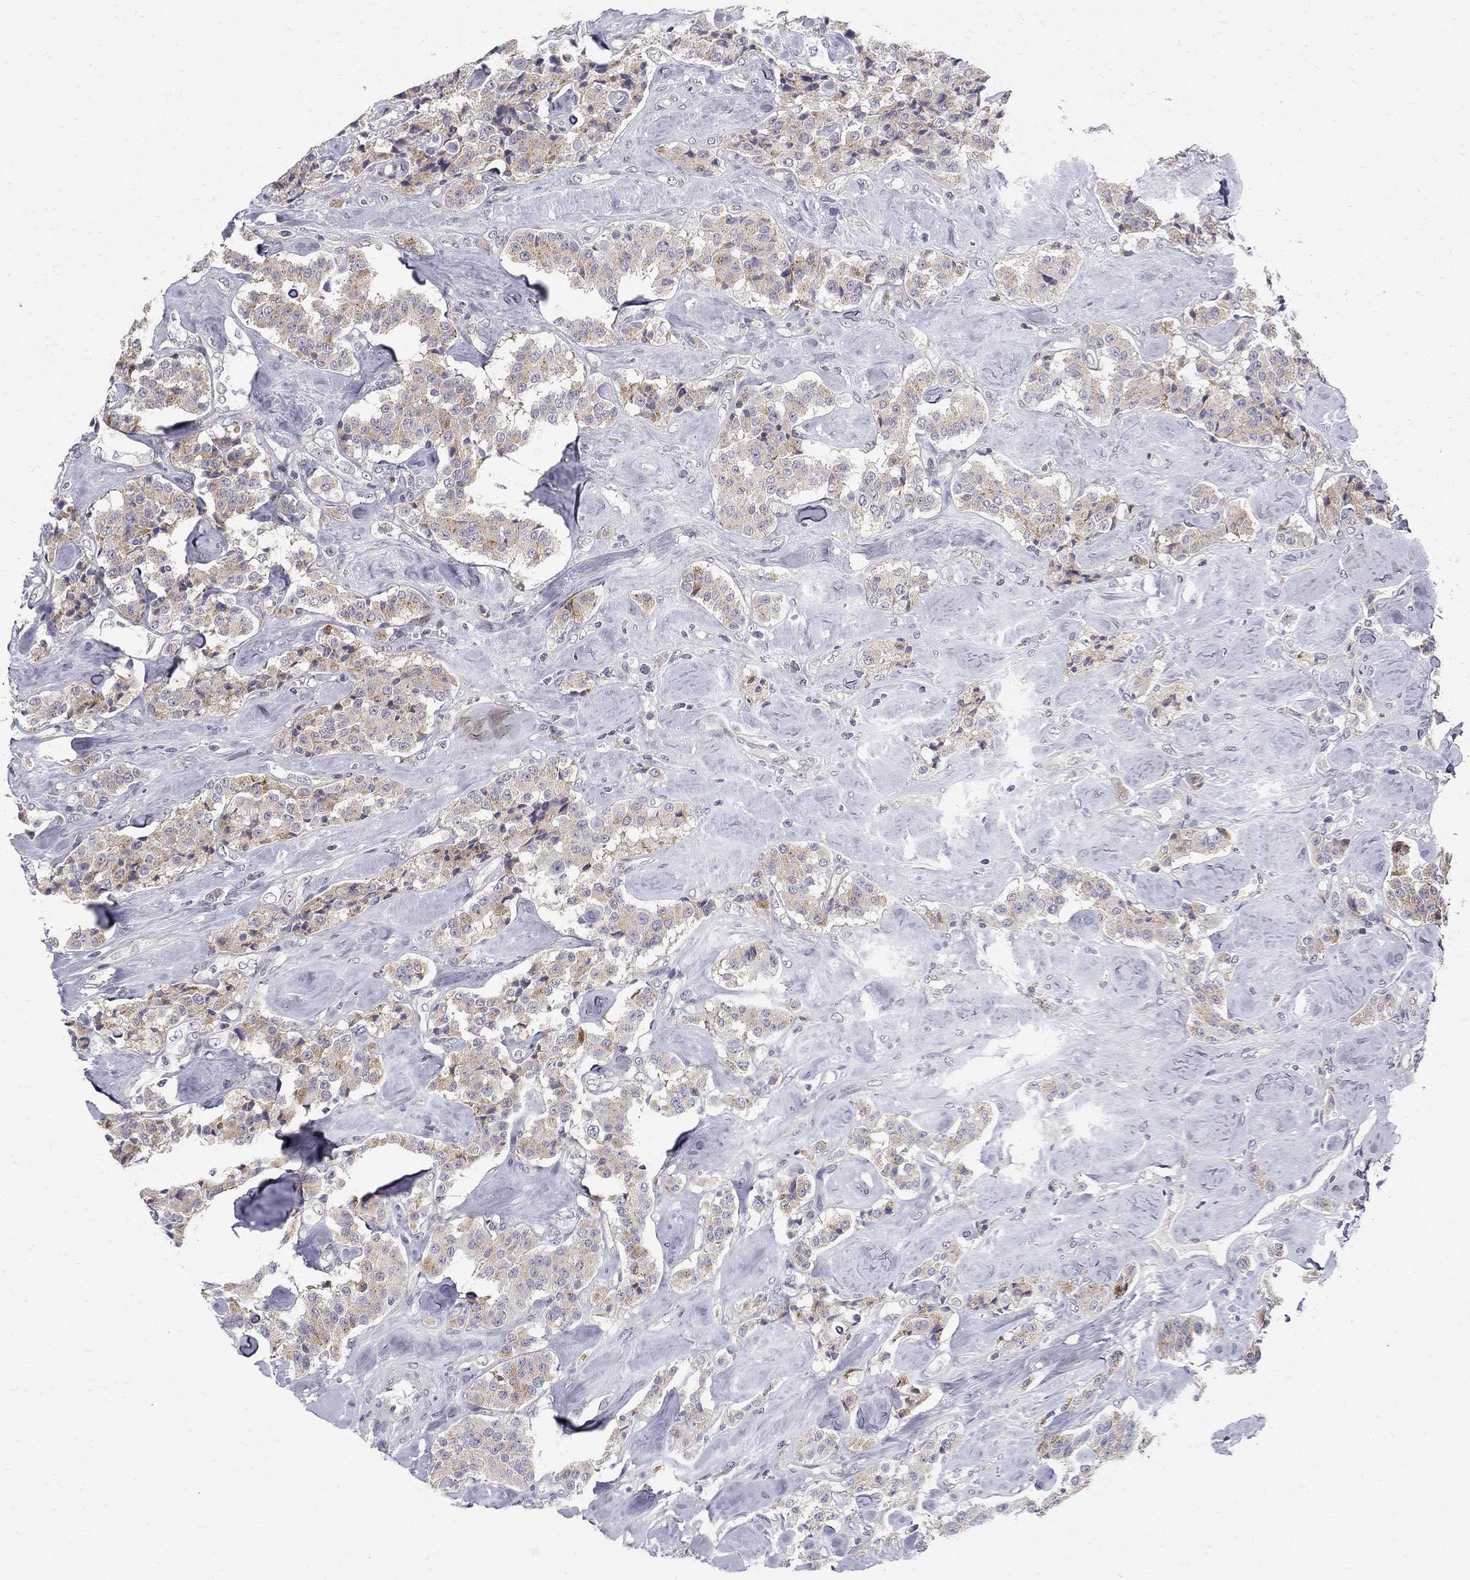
{"staining": {"intensity": "weak", "quantity": "25%-75%", "location": "cytoplasmic/membranous"}, "tissue": "carcinoid", "cell_type": "Tumor cells", "image_type": "cancer", "snomed": [{"axis": "morphology", "description": "Carcinoid, malignant, NOS"}, {"axis": "topography", "description": "Pancreas"}], "caption": "Protein staining of malignant carcinoid tissue demonstrates weak cytoplasmic/membranous expression in approximately 25%-75% of tumor cells.", "gene": "CLIC6", "patient": {"sex": "male", "age": 41}}